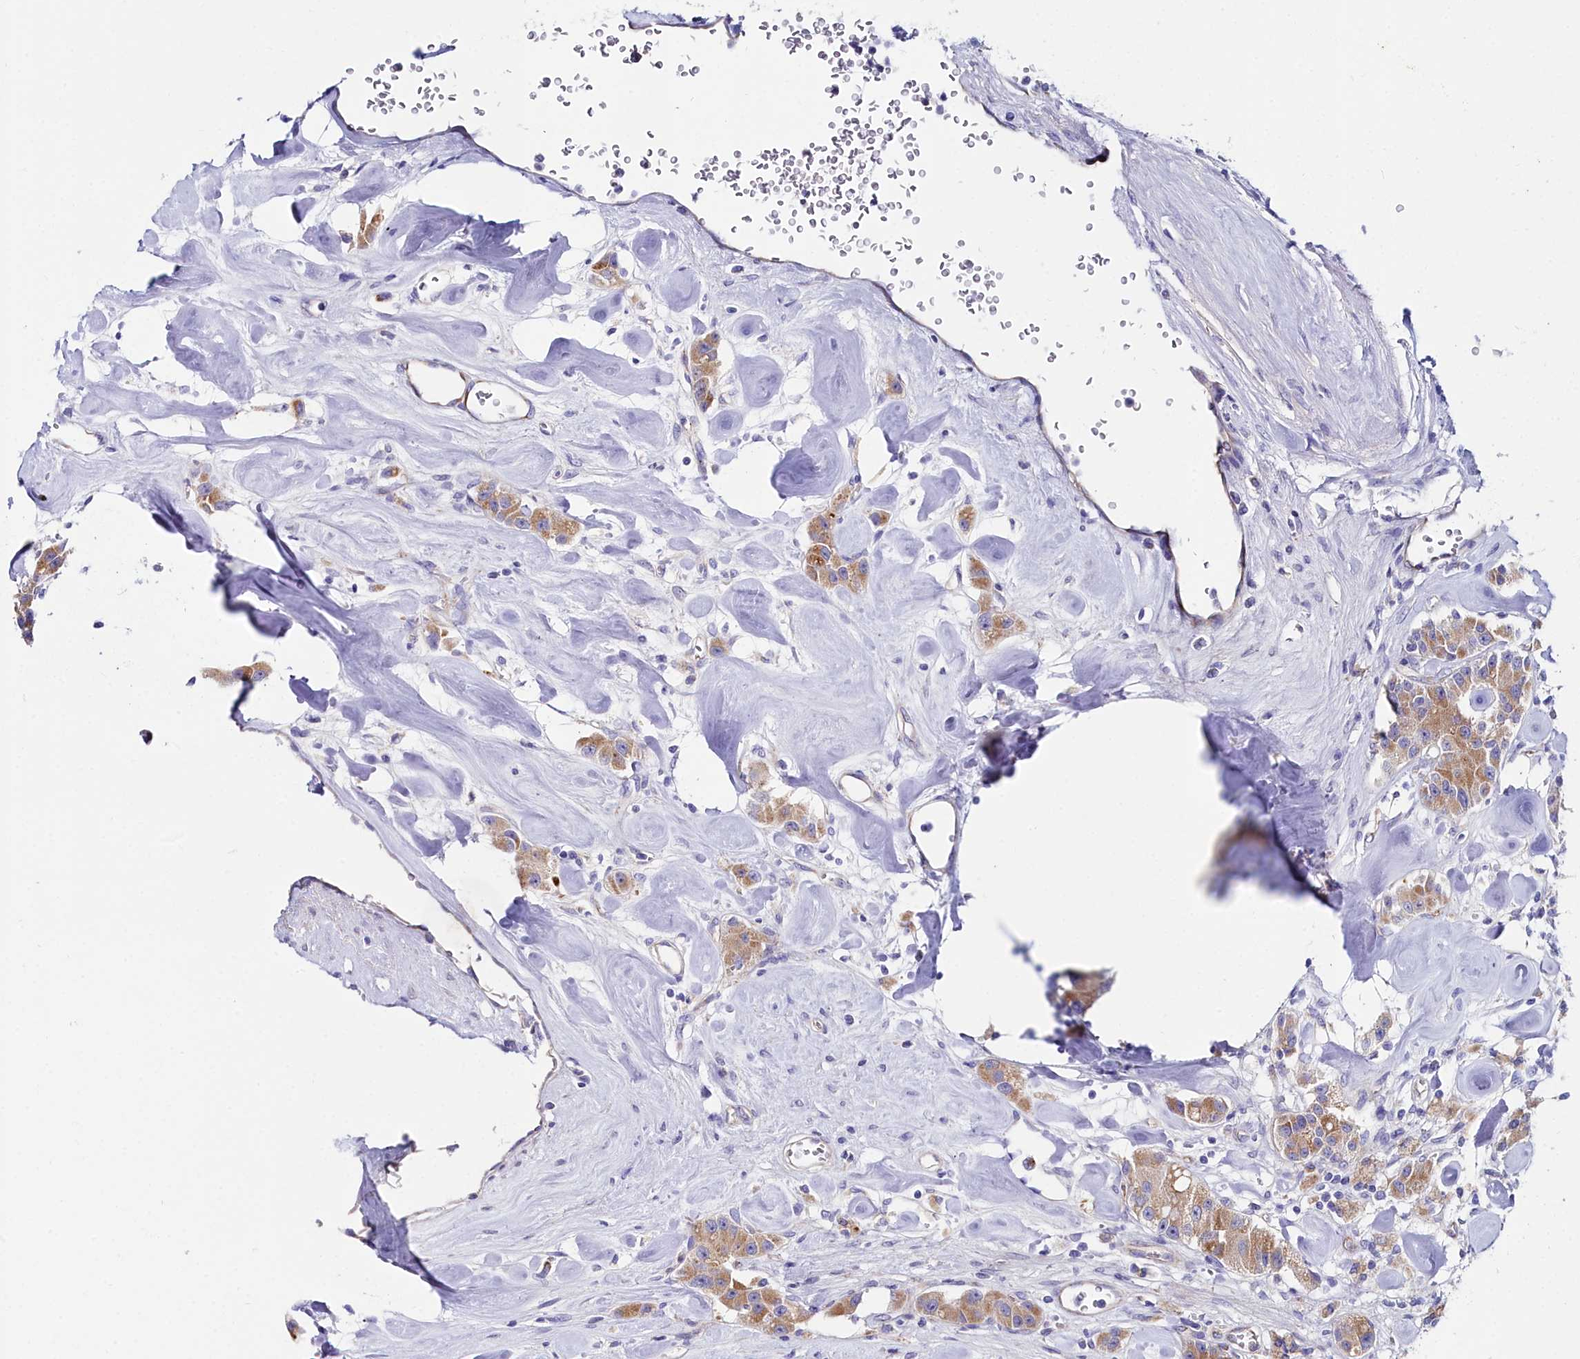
{"staining": {"intensity": "moderate", "quantity": ">75%", "location": "cytoplasmic/membranous"}, "tissue": "carcinoid", "cell_type": "Tumor cells", "image_type": "cancer", "snomed": [{"axis": "morphology", "description": "Carcinoid, malignant, NOS"}, {"axis": "topography", "description": "Pancreas"}], "caption": "Malignant carcinoid tissue displays moderate cytoplasmic/membranous positivity in about >75% of tumor cells, visualized by immunohistochemistry.", "gene": "SLC49A3", "patient": {"sex": "male", "age": 41}}